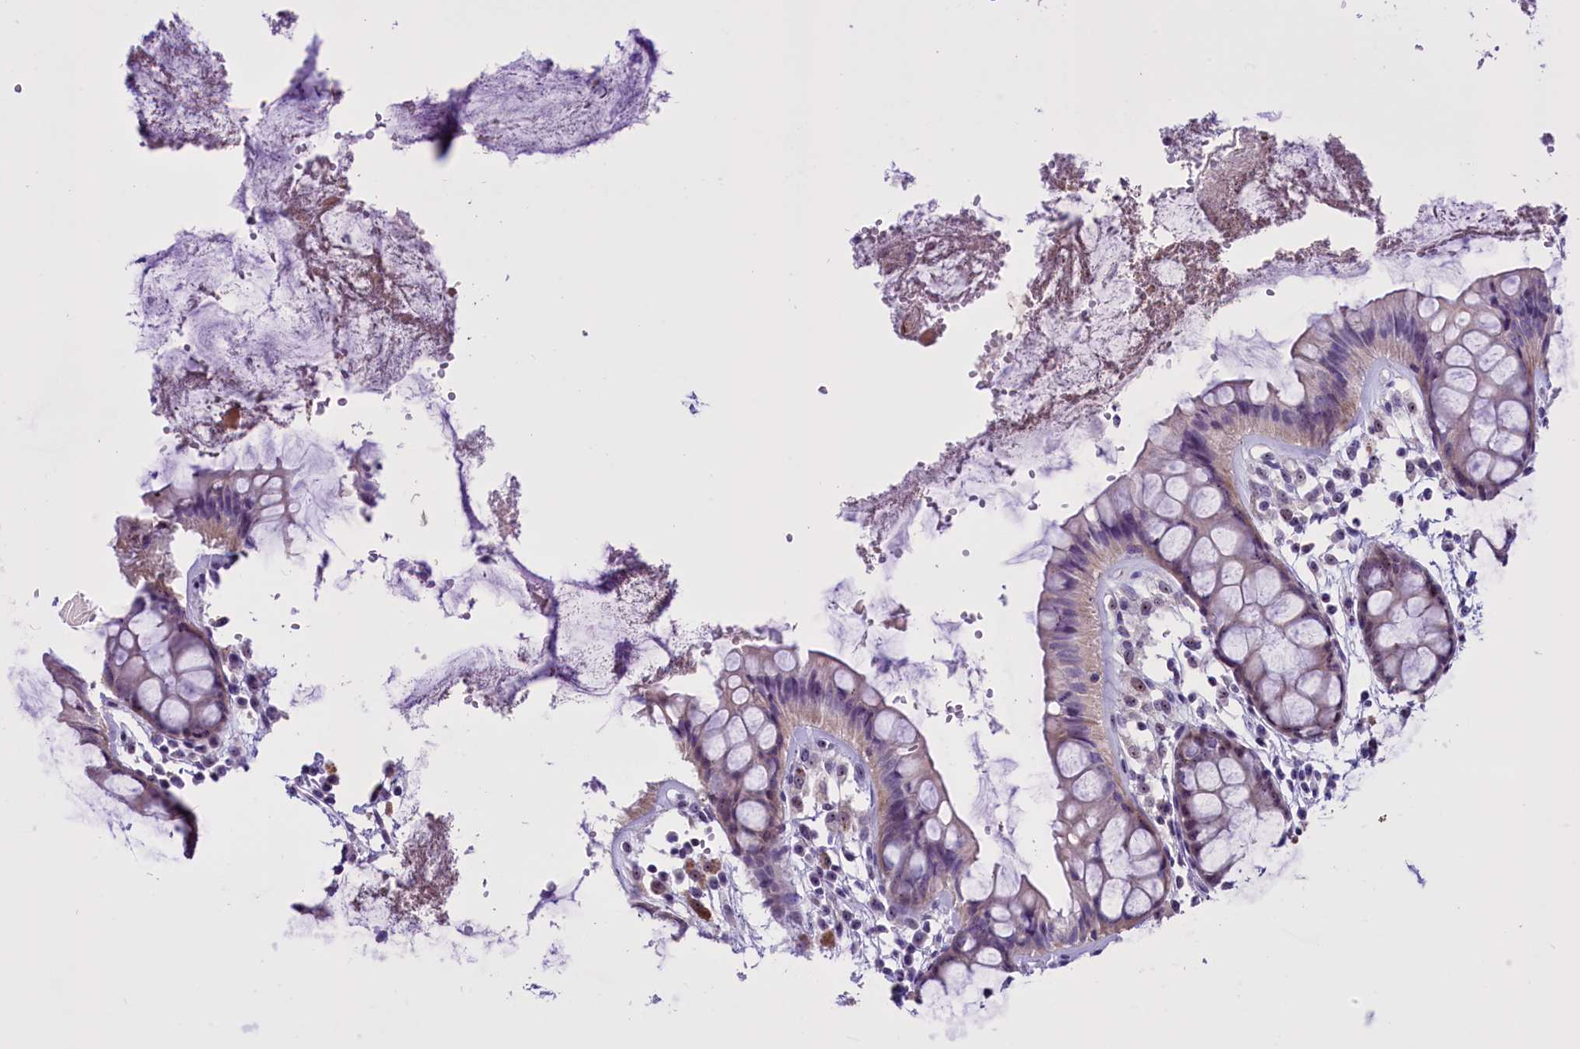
{"staining": {"intensity": "moderate", "quantity": "25%-75%", "location": "nuclear"}, "tissue": "rectum", "cell_type": "Glandular cells", "image_type": "normal", "snomed": [{"axis": "morphology", "description": "Normal tissue, NOS"}, {"axis": "topography", "description": "Rectum"}], "caption": "DAB (3,3'-diaminobenzidine) immunohistochemical staining of normal human rectum displays moderate nuclear protein staining in approximately 25%-75% of glandular cells. Nuclei are stained in blue.", "gene": "TBL3", "patient": {"sex": "female", "age": 66}}